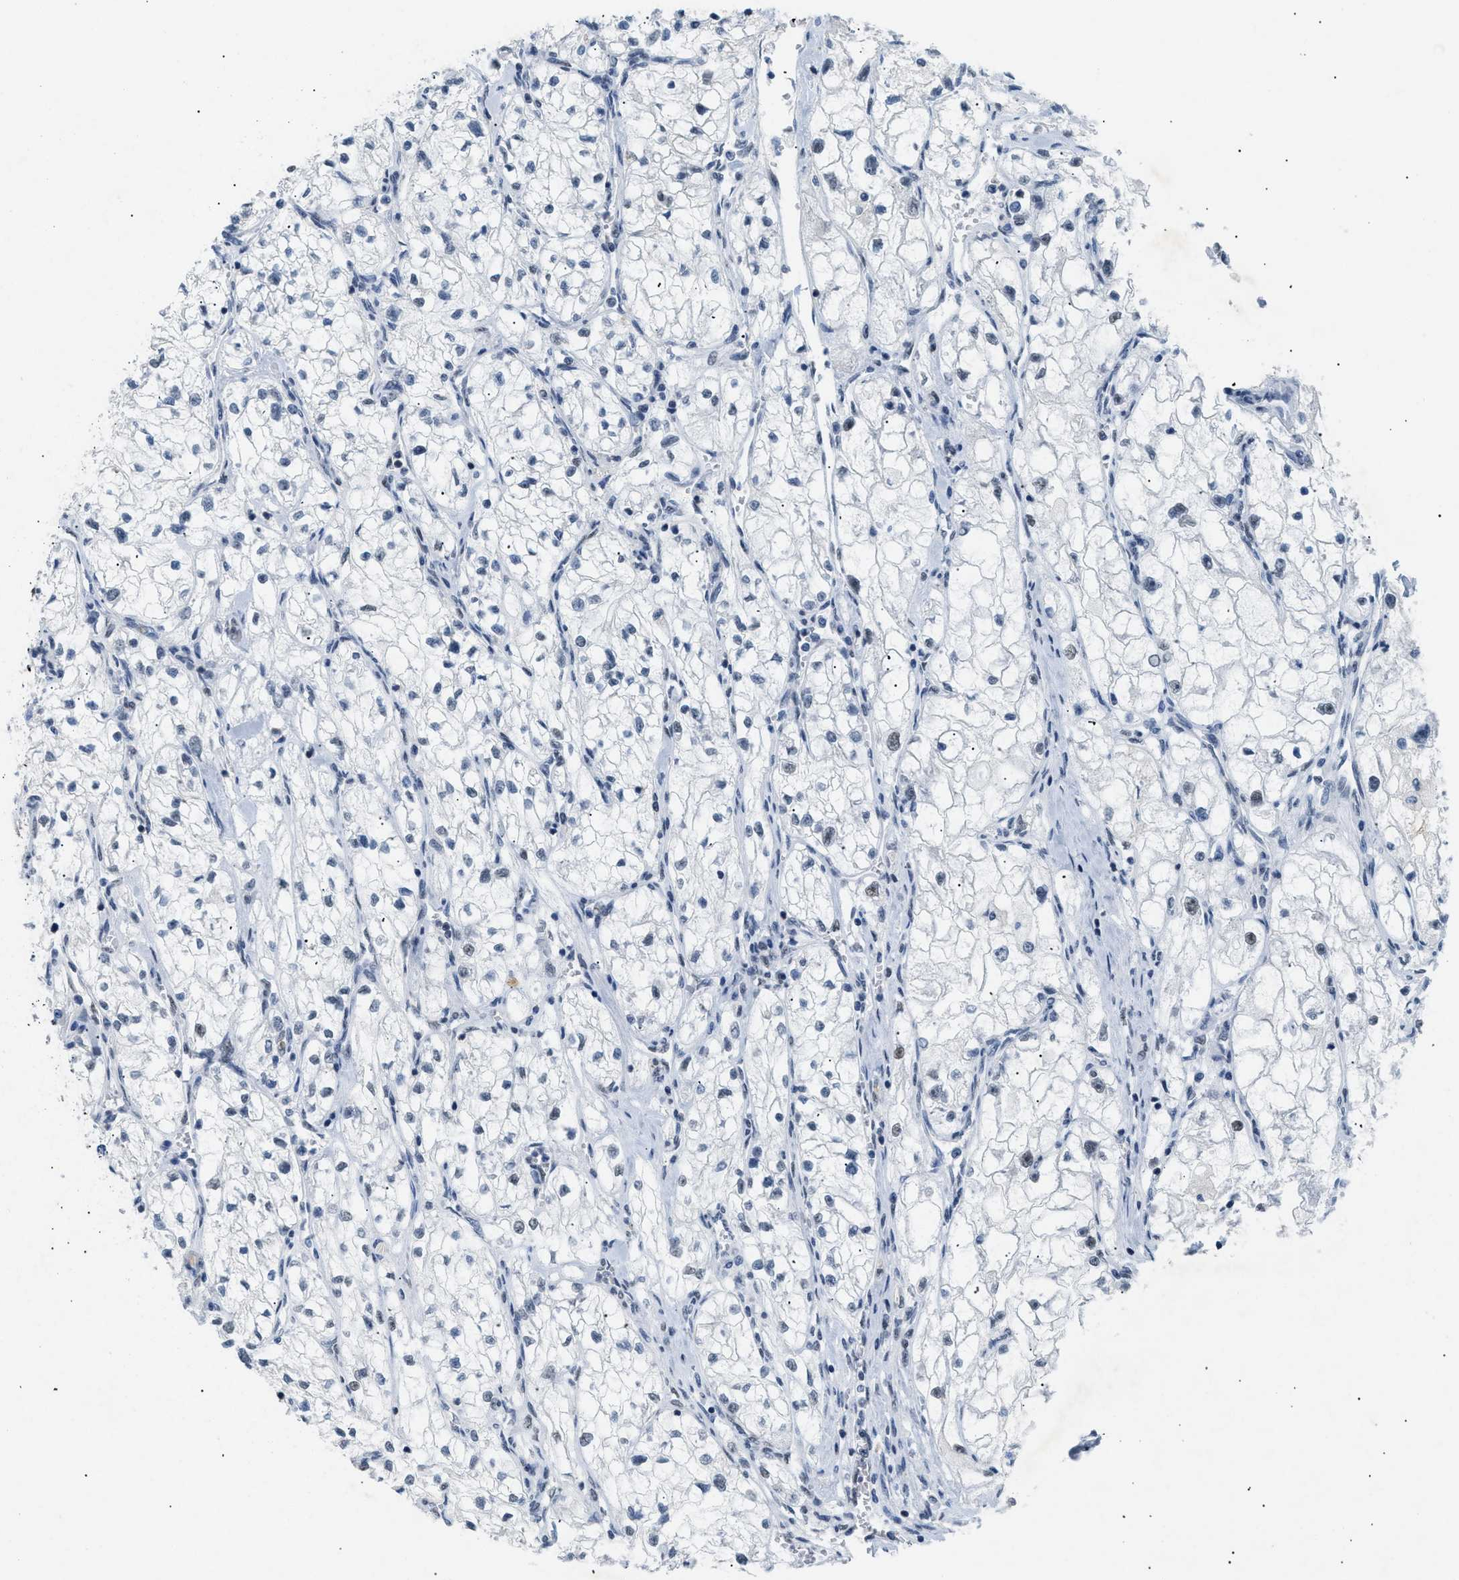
{"staining": {"intensity": "negative", "quantity": "none", "location": "none"}, "tissue": "renal cancer", "cell_type": "Tumor cells", "image_type": "cancer", "snomed": [{"axis": "morphology", "description": "Adenocarcinoma, NOS"}, {"axis": "topography", "description": "Kidney"}], "caption": "A photomicrograph of renal cancer stained for a protein demonstrates no brown staining in tumor cells.", "gene": "KCNC3", "patient": {"sex": "female", "age": 70}}